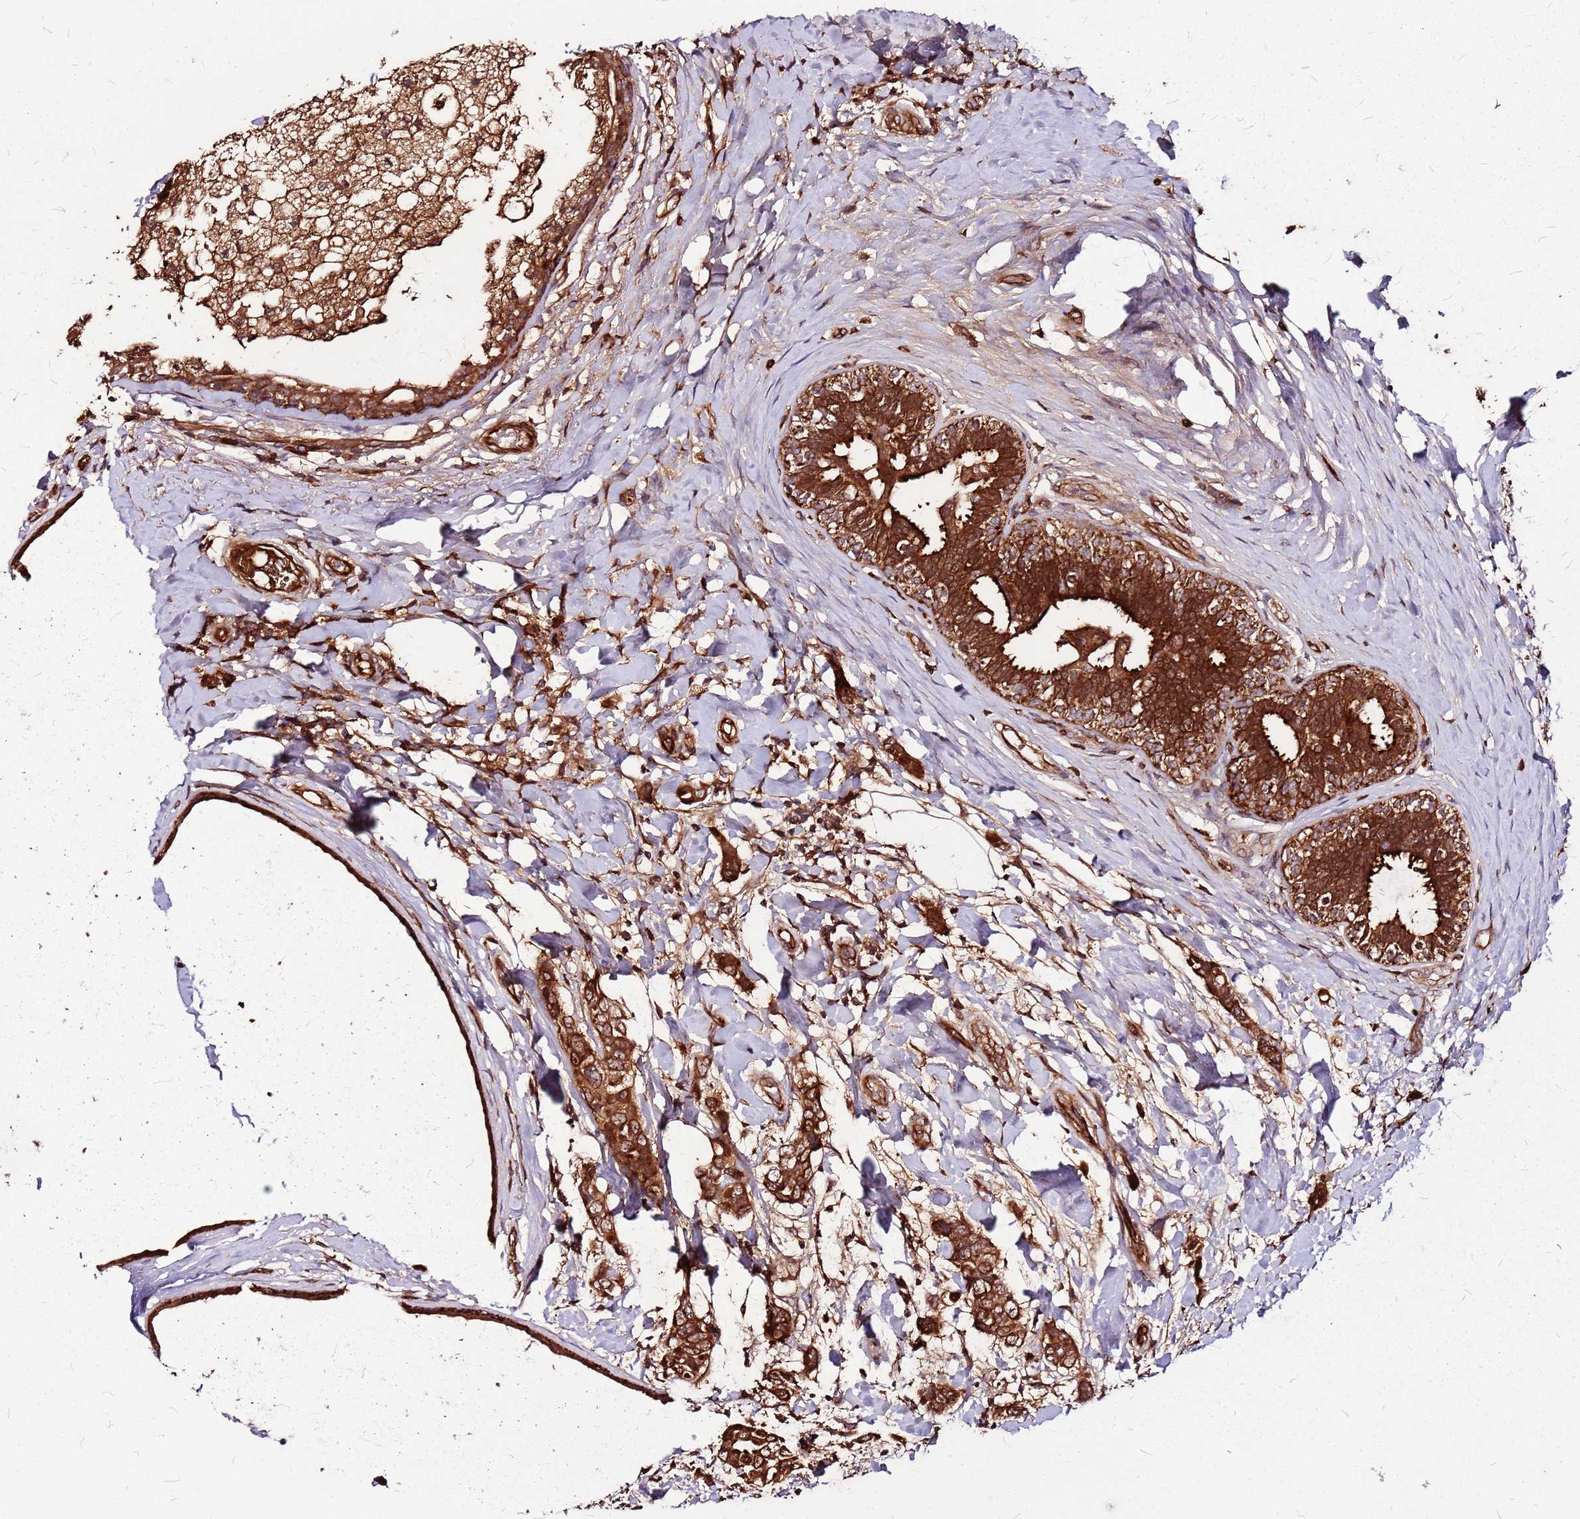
{"staining": {"intensity": "strong", "quantity": ">75%", "location": "cytoplasmic/membranous"}, "tissue": "breast cancer", "cell_type": "Tumor cells", "image_type": "cancer", "snomed": [{"axis": "morphology", "description": "Lobular carcinoma"}, {"axis": "topography", "description": "Breast"}], "caption": "This image displays breast cancer (lobular carcinoma) stained with immunohistochemistry to label a protein in brown. The cytoplasmic/membranous of tumor cells show strong positivity for the protein. Nuclei are counter-stained blue.", "gene": "LYPLAL1", "patient": {"sex": "female", "age": 51}}